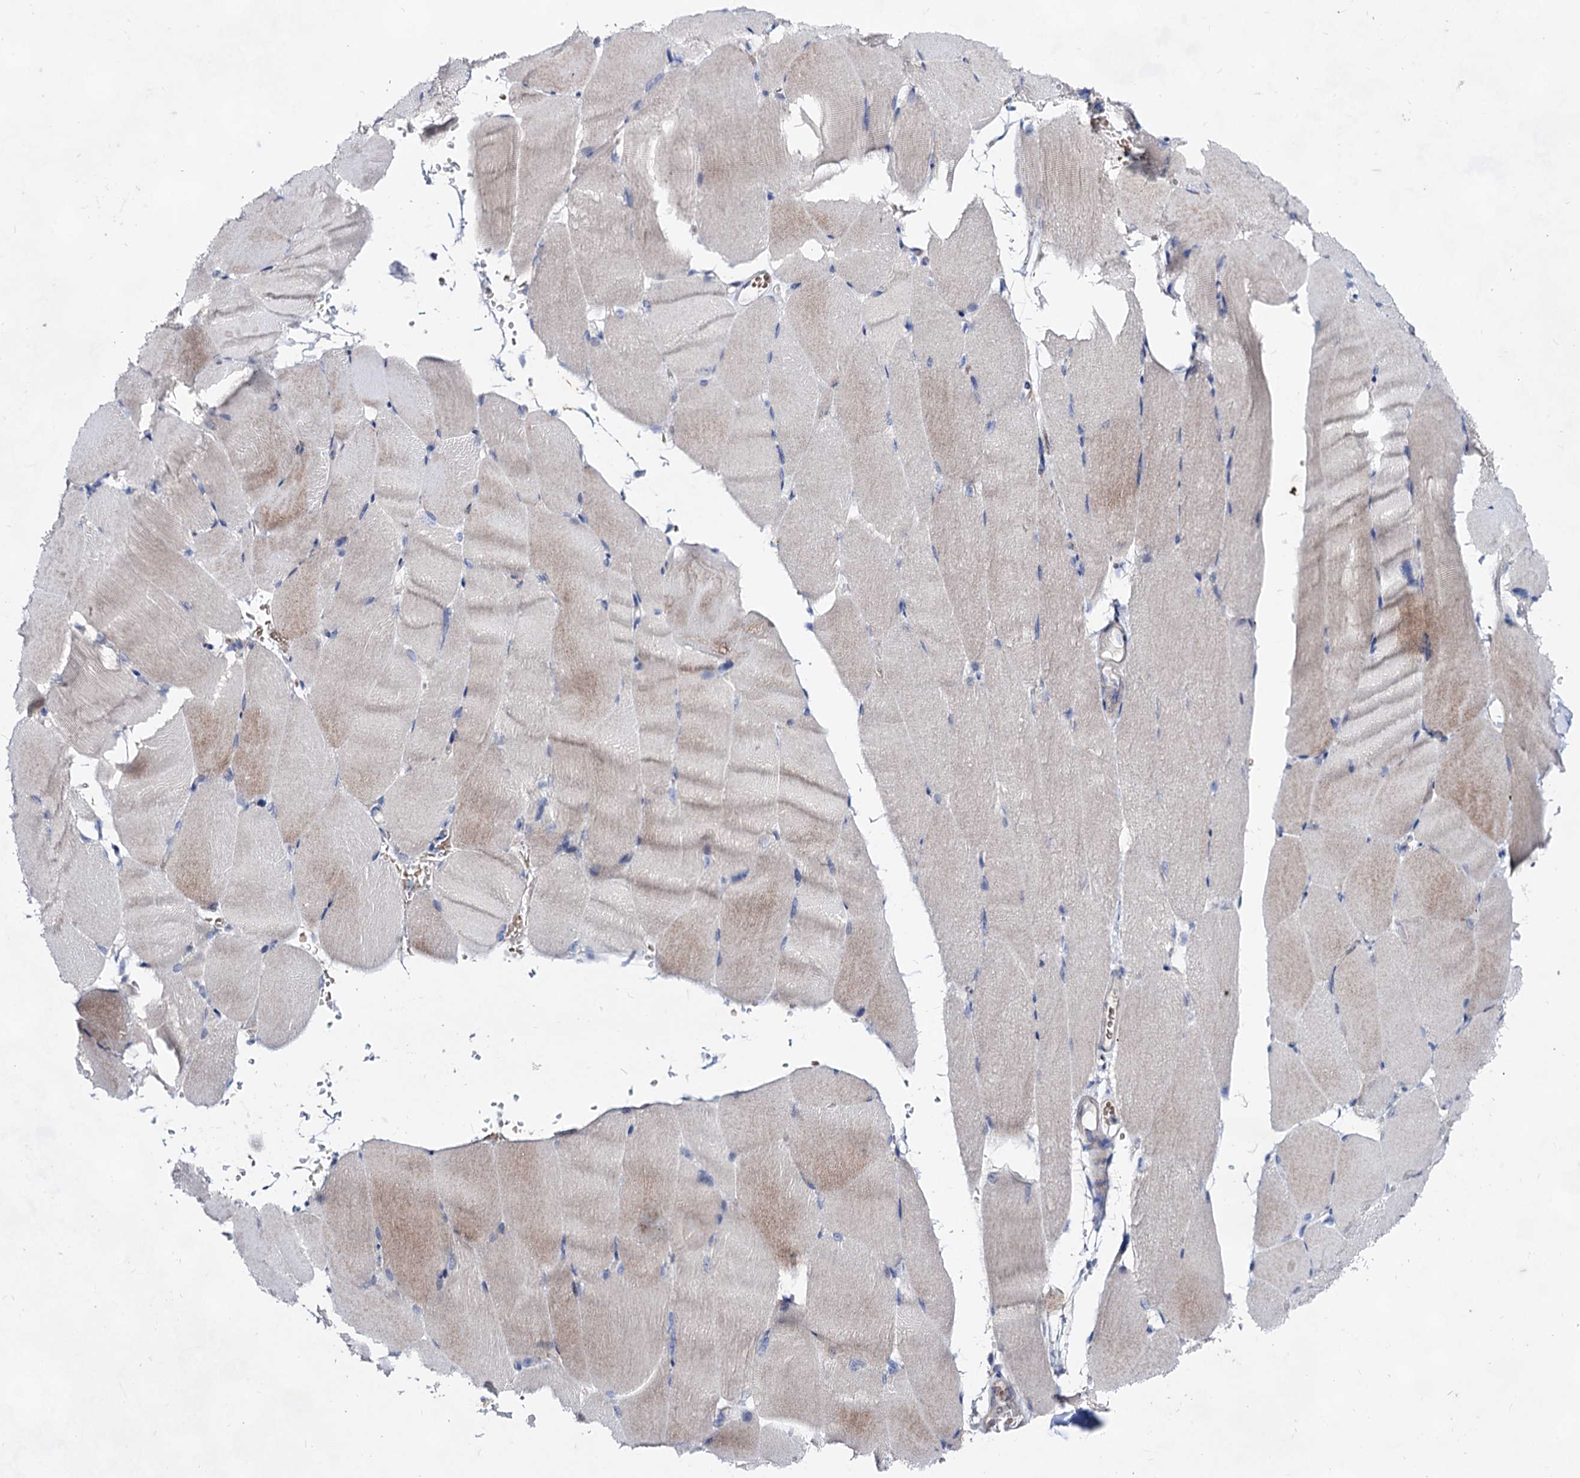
{"staining": {"intensity": "weak", "quantity": "25%-75%", "location": "cytoplasmic/membranous"}, "tissue": "skeletal muscle", "cell_type": "Myocytes", "image_type": "normal", "snomed": [{"axis": "morphology", "description": "Normal tissue, NOS"}, {"axis": "topography", "description": "Skeletal muscle"}, {"axis": "topography", "description": "Parathyroid gland"}], "caption": "A brown stain labels weak cytoplasmic/membranous positivity of a protein in myocytes of normal human skeletal muscle. The staining was performed using DAB, with brown indicating positive protein expression. Nuclei are stained blue with hematoxylin.", "gene": "PLIN1", "patient": {"sex": "female", "age": 37}}